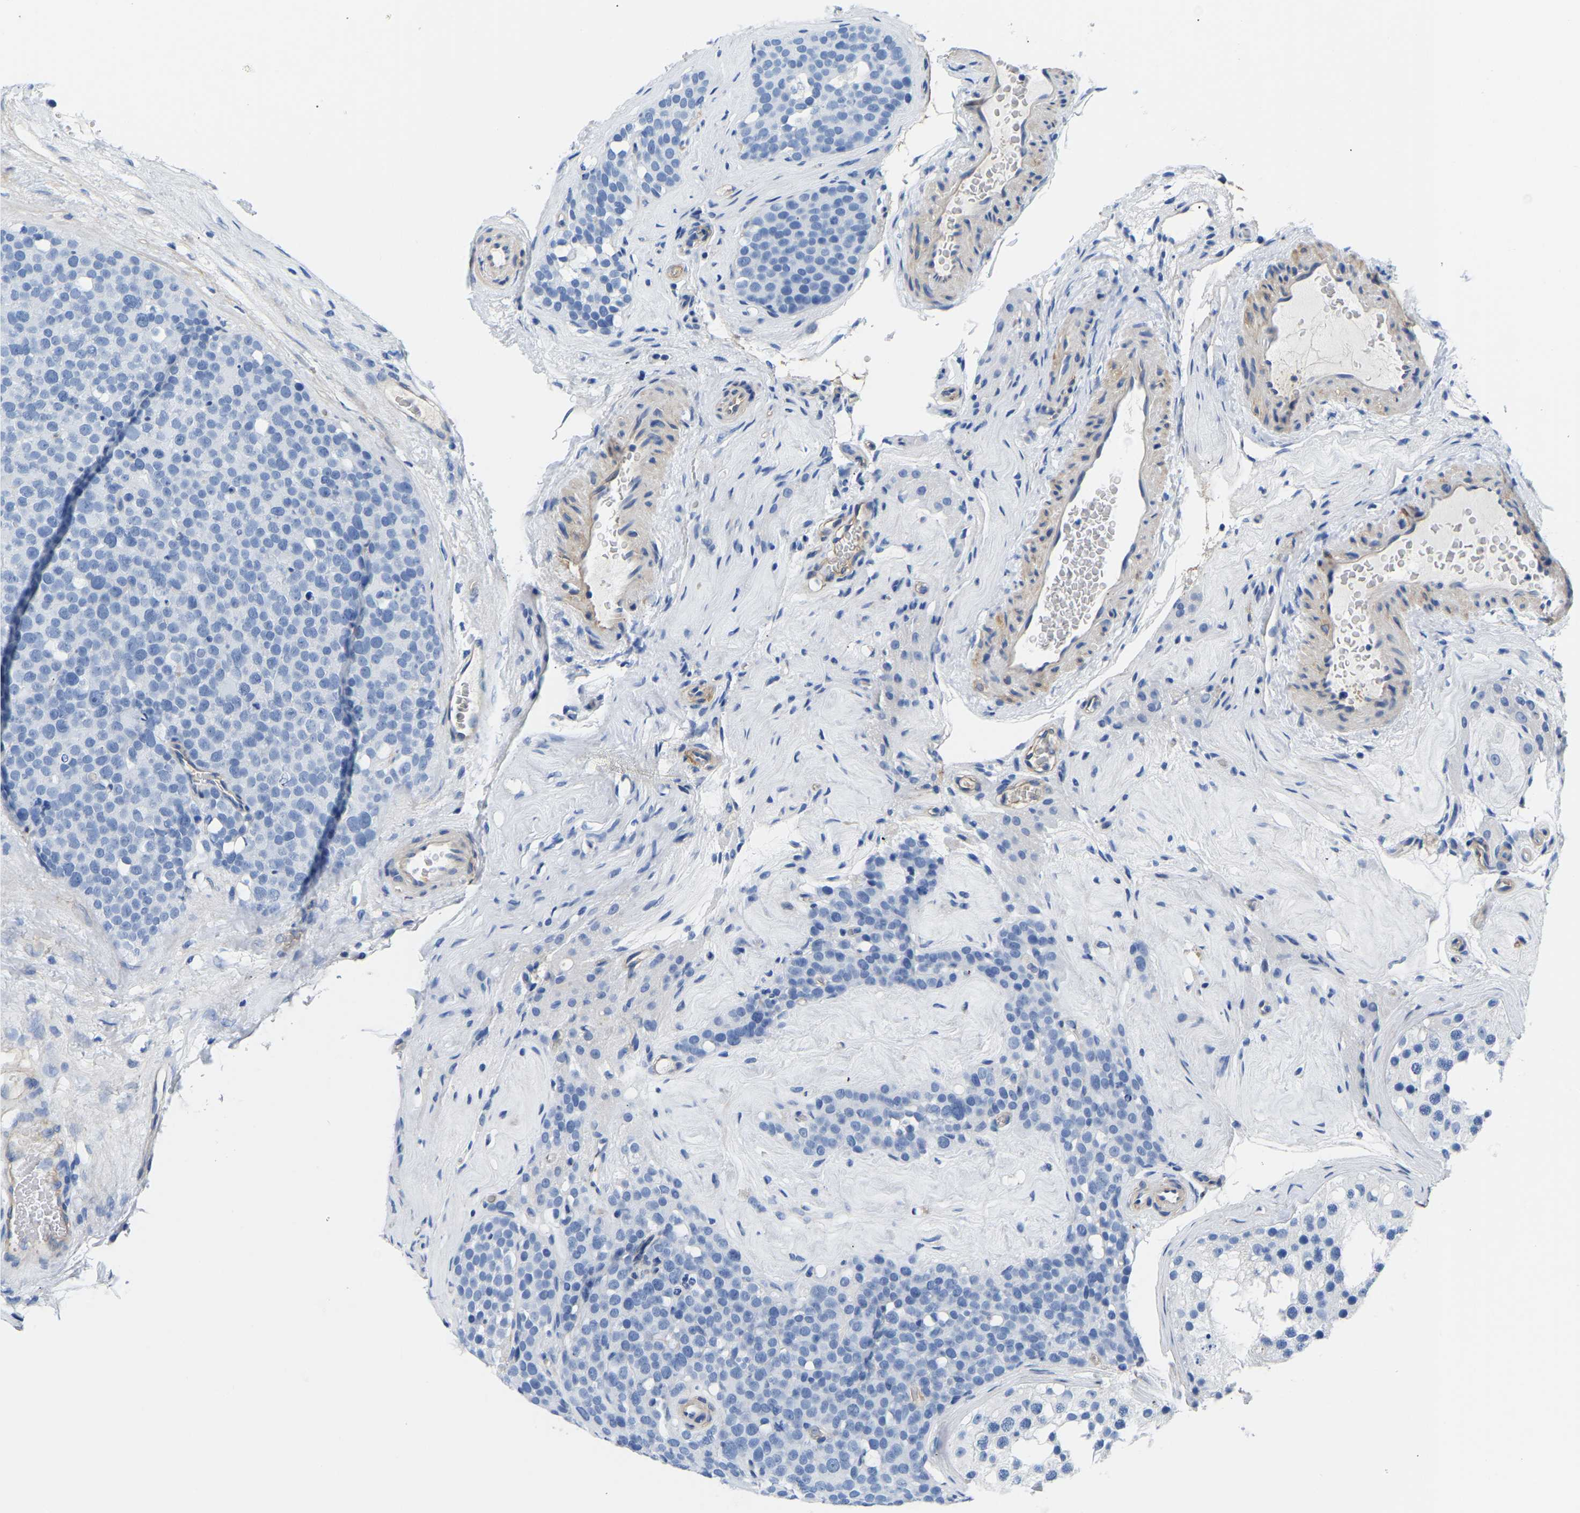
{"staining": {"intensity": "negative", "quantity": "none", "location": "none"}, "tissue": "testis cancer", "cell_type": "Tumor cells", "image_type": "cancer", "snomed": [{"axis": "morphology", "description": "Seminoma, NOS"}, {"axis": "topography", "description": "Testis"}], "caption": "A micrograph of human testis cancer is negative for staining in tumor cells.", "gene": "UPK3A", "patient": {"sex": "male", "age": 71}}